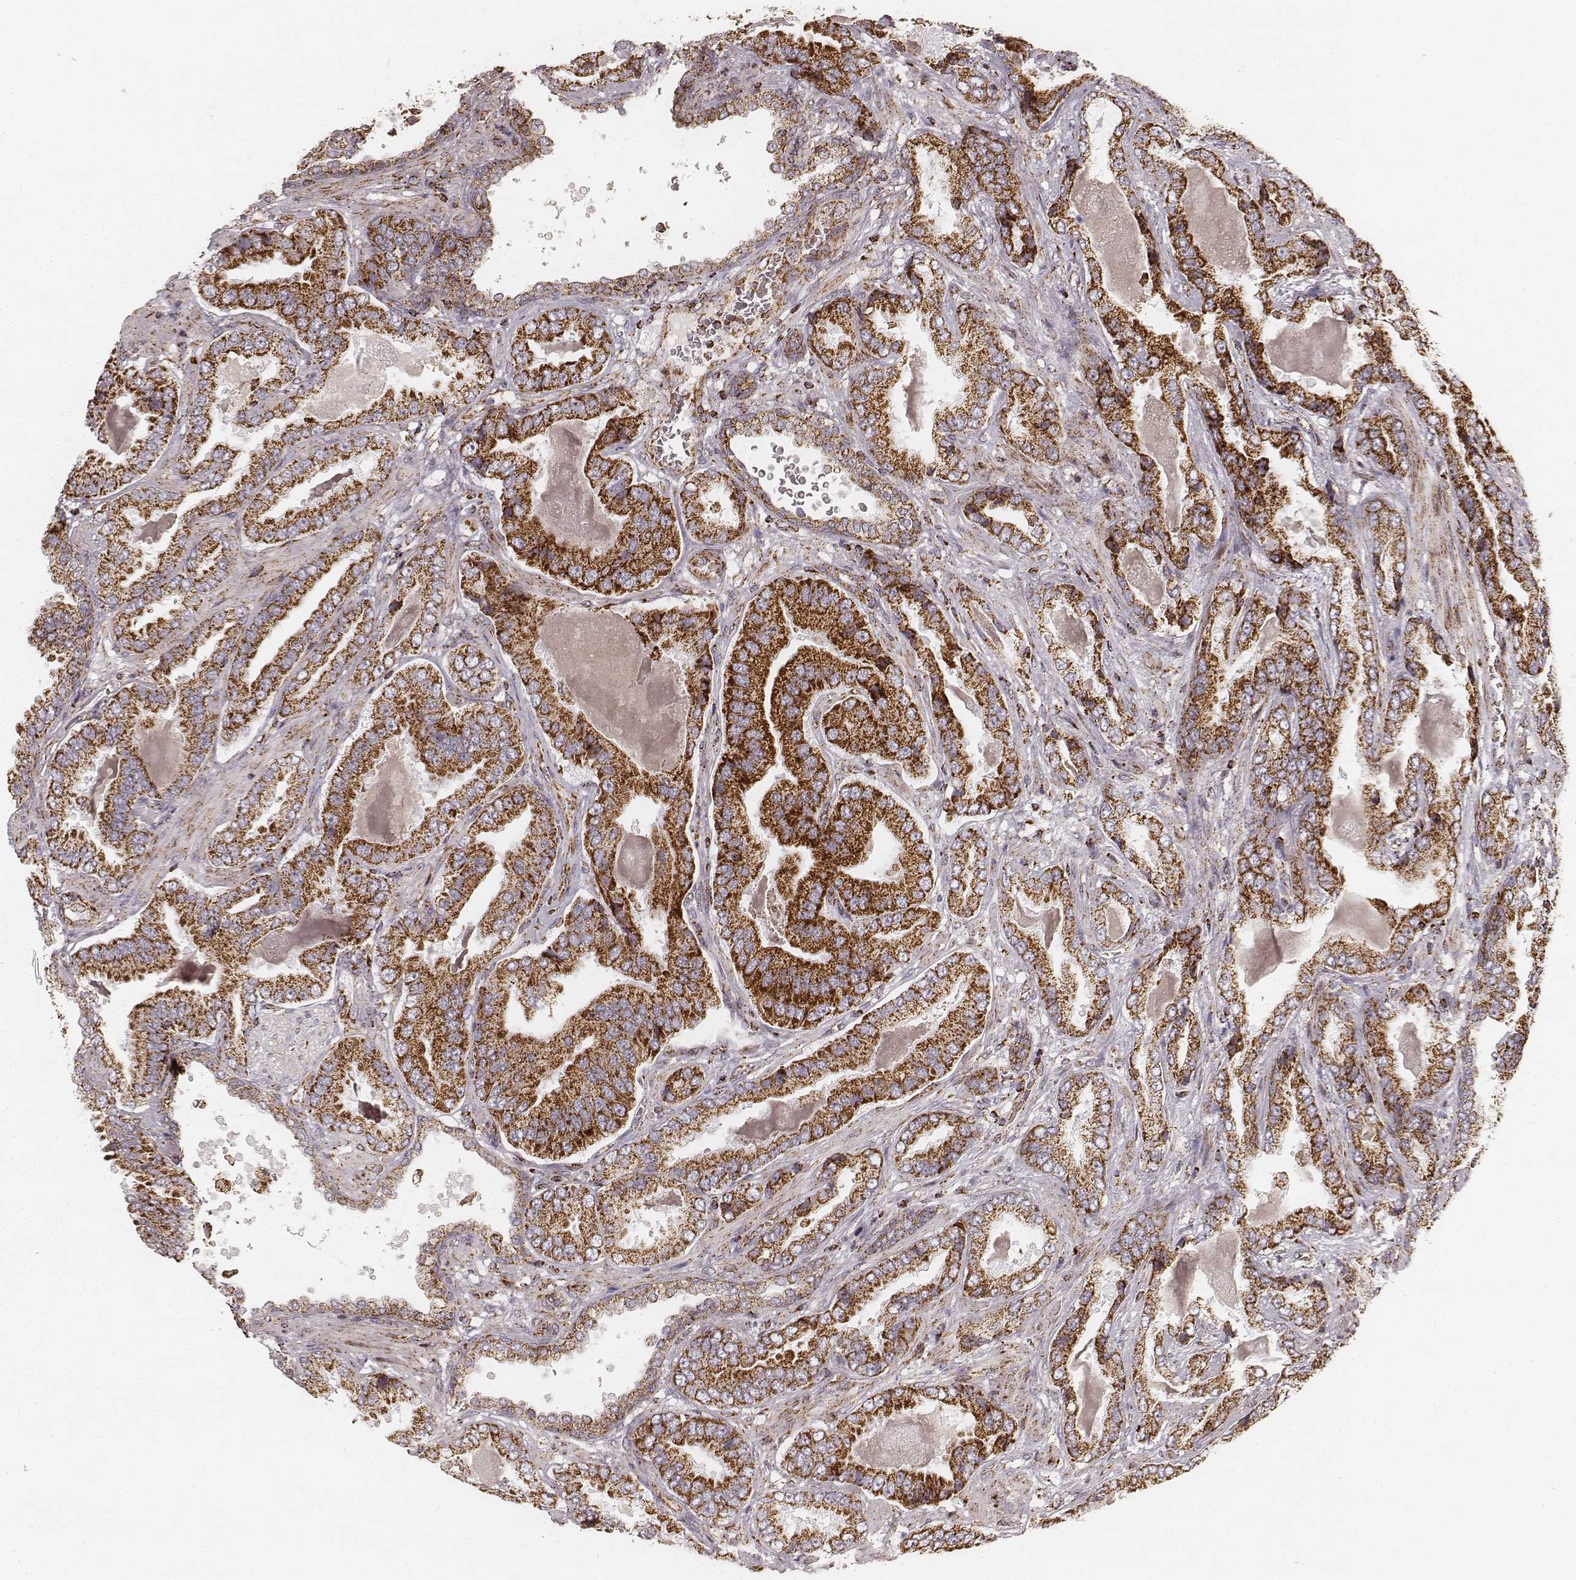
{"staining": {"intensity": "strong", "quantity": ">75%", "location": "cytoplasmic/membranous"}, "tissue": "prostate cancer", "cell_type": "Tumor cells", "image_type": "cancer", "snomed": [{"axis": "morphology", "description": "Adenocarcinoma, NOS"}, {"axis": "topography", "description": "Prostate"}], "caption": "Protein staining of prostate adenocarcinoma tissue exhibits strong cytoplasmic/membranous staining in approximately >75% of tumor cells.", "gene": "CS", "patient": {"sex": "male", "age": 64}}